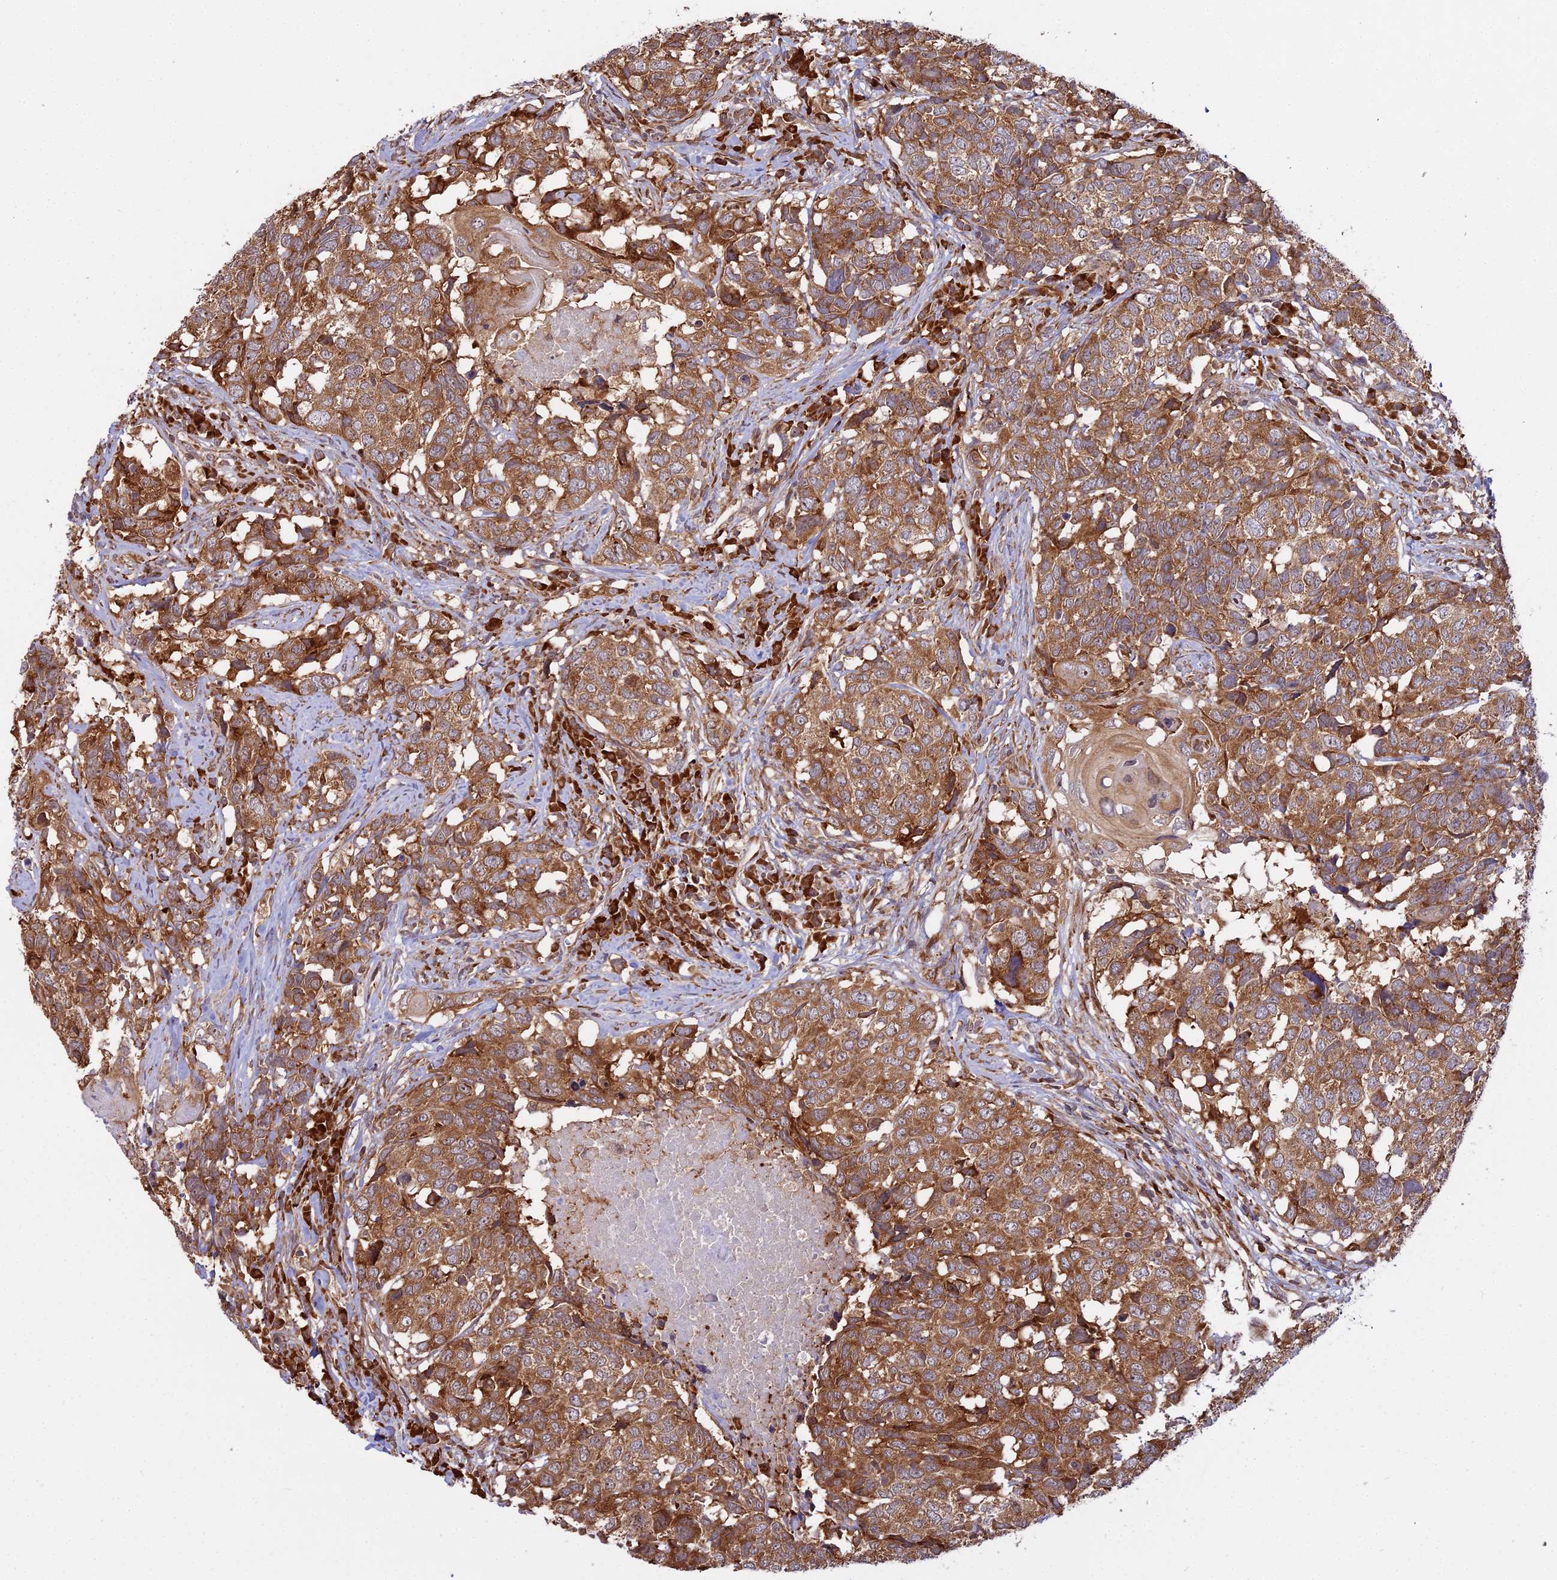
{"staining": {"intensity": "moderate", "quantity": ">75%", "location": "cytoplasmic/membranous"}, "tissue": "head and neck cancer", "cell_type": "Tumor cells", "image_type": "cancer", "snomed": [{"axis": "morphology", "description": "Squamous cell carcinoma, NOS"}, {"axis": "topography", "description": "Head-Neck"}], "caption": "The photomicrograph demonstrates staining of head and neck squamous cell carcinoma, revealing moderate cytoplasmic/membranous protein expression (brown color) within tumor cells. The protein is stained brown, and the nuclei are stained in blue (DAB IHC with brightfield microscopy, high magnification).", "gene": "RPL26", "patient": {"sex": "male", "age": 66}}